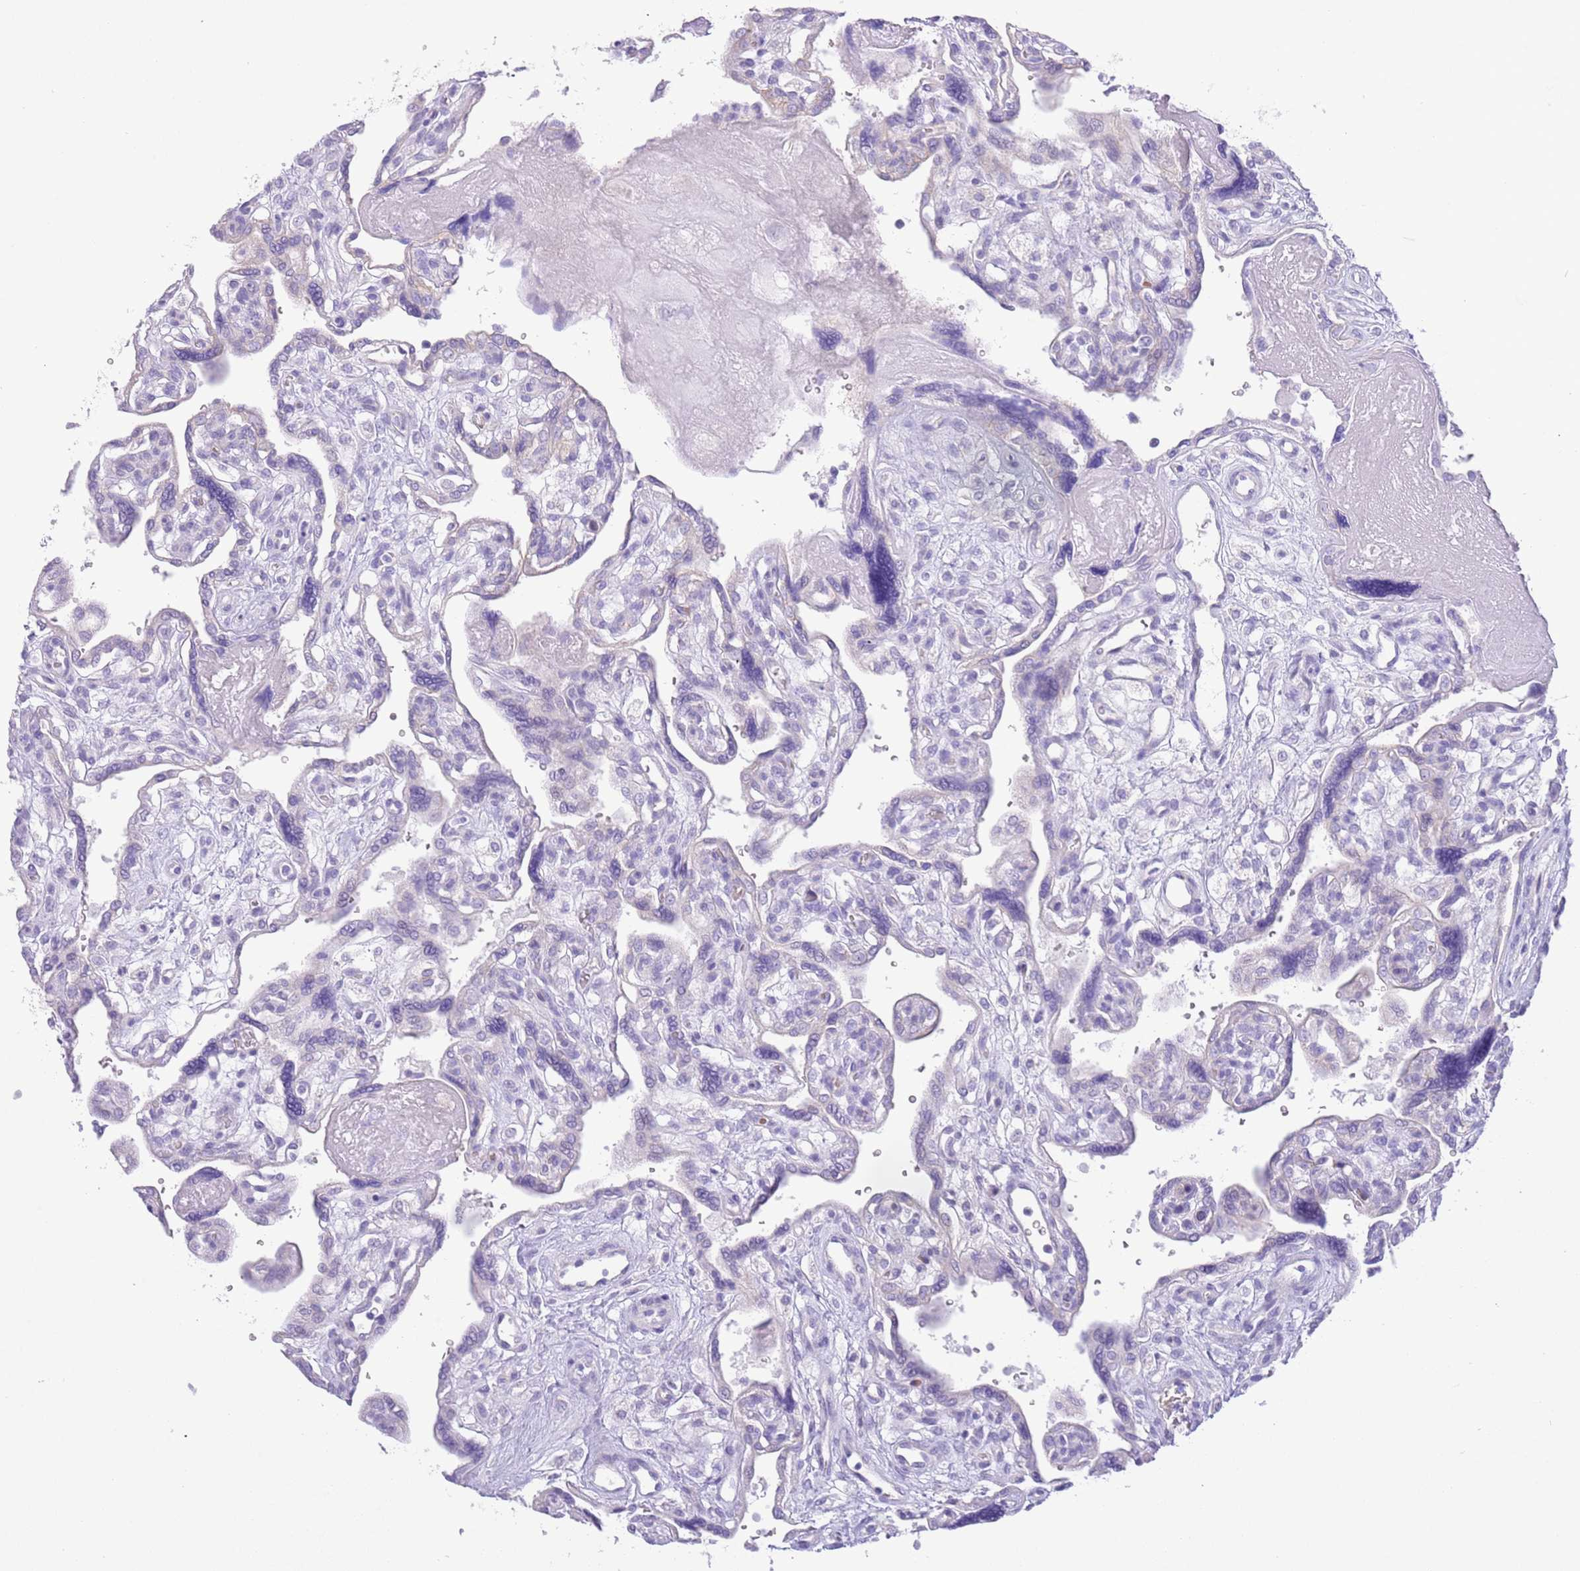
{"staining": {"intensity": "negative", "quantity": "none", "location": "none"}, "tissue": "placenta", "cell_type": "Trophoblastic cells", "image_type": "normal", "snomed": [{"axis": "morphology", "description": "Normal tissue, NOS"}, {"axis": "topography", "description": "Placenta"}], "caption": "Histopathology image shows no protein positivity in trophoblastic cells of normal placenta. (DAB immunohistochemistry (IHC) visualized using brightfield microscopy, high magnification).", "gene": "ACR", "patient": {"sex": "female", "age": 39}}